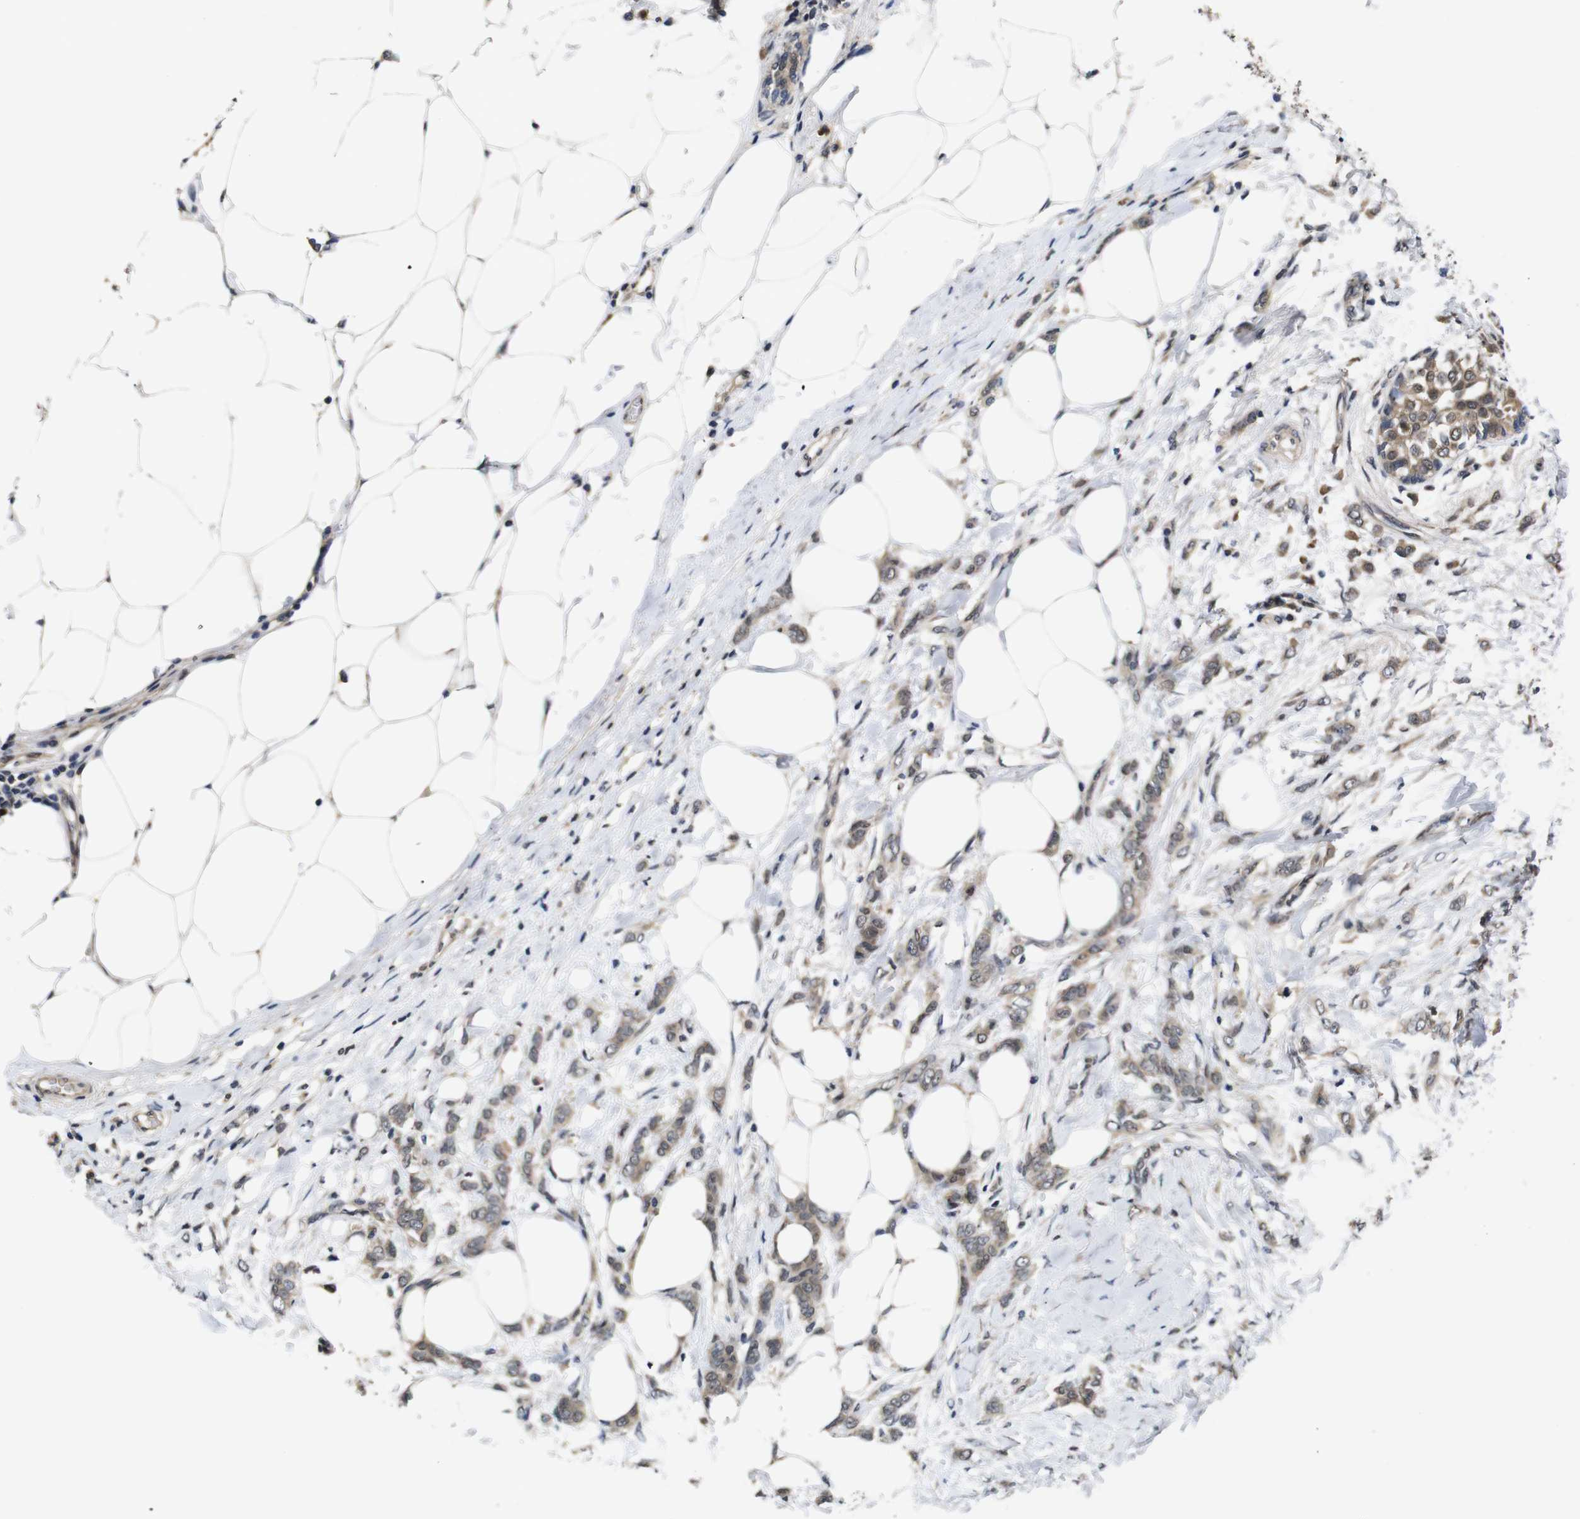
{"staining": {"intensity": "weak", "quantity": ">75%", "location": "cytoplasmic/membranous,nuclear"}, "tissue": "breast cancer", "cell_type": "Tumor cells", "image_type": "cancer", "snomed": [{"axis": "morphology", "description": "Lobular carcinoma, in situ"}, {"axis": "morphology", "description": "Lobular carcinoma"}, {"axis": "topography", "description": "Breast"}], "caption": "Breast cancer (lobular carcinoma in situ) was stained to show a protein in brown. There is low levels of weak cytoplasmic/membranous and nuclear staining in about >75% of tumor cells.", "gene": "ZBTB46", "patient": {"sex": "female", "age": 41}}